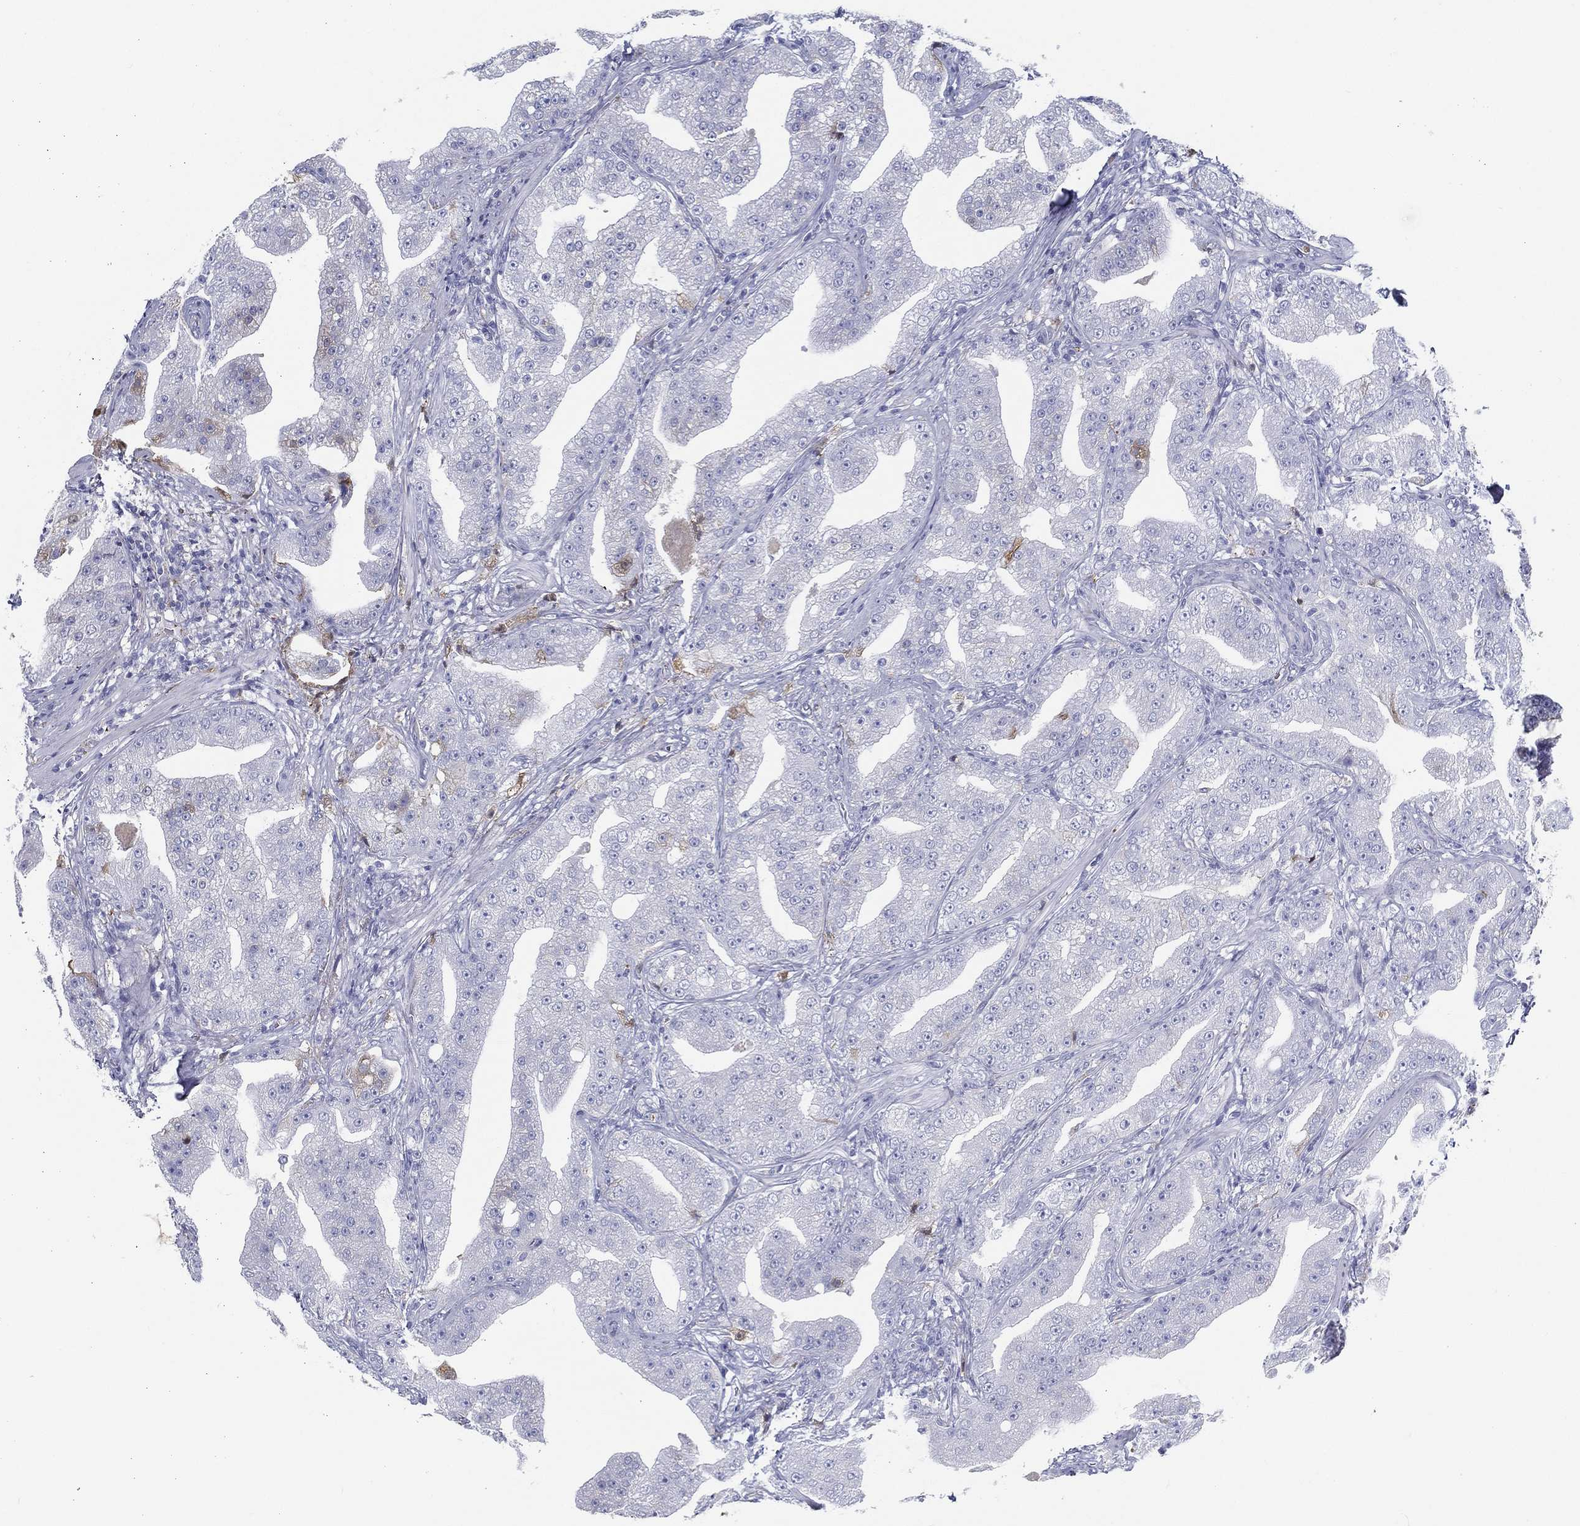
{"staining": {"intensity": "negative", "quantity": "none", "location": "none"}, "tissue": "prostate cancer", "cell_type": "Tumor cells", "image_type": "cancer", "snomed": [{"axis": "morphology", "description": "Adenocarcinoma, Low grade"}, {"axis": "topography", "description": "Prostate"}], "caption": "This is an immunohistochemistry photomicrograph of human prostate cancer. There is no positivity in tumor cells.", "gene": "IFNB1", "patient": {"sex": "male", "age": 62}}